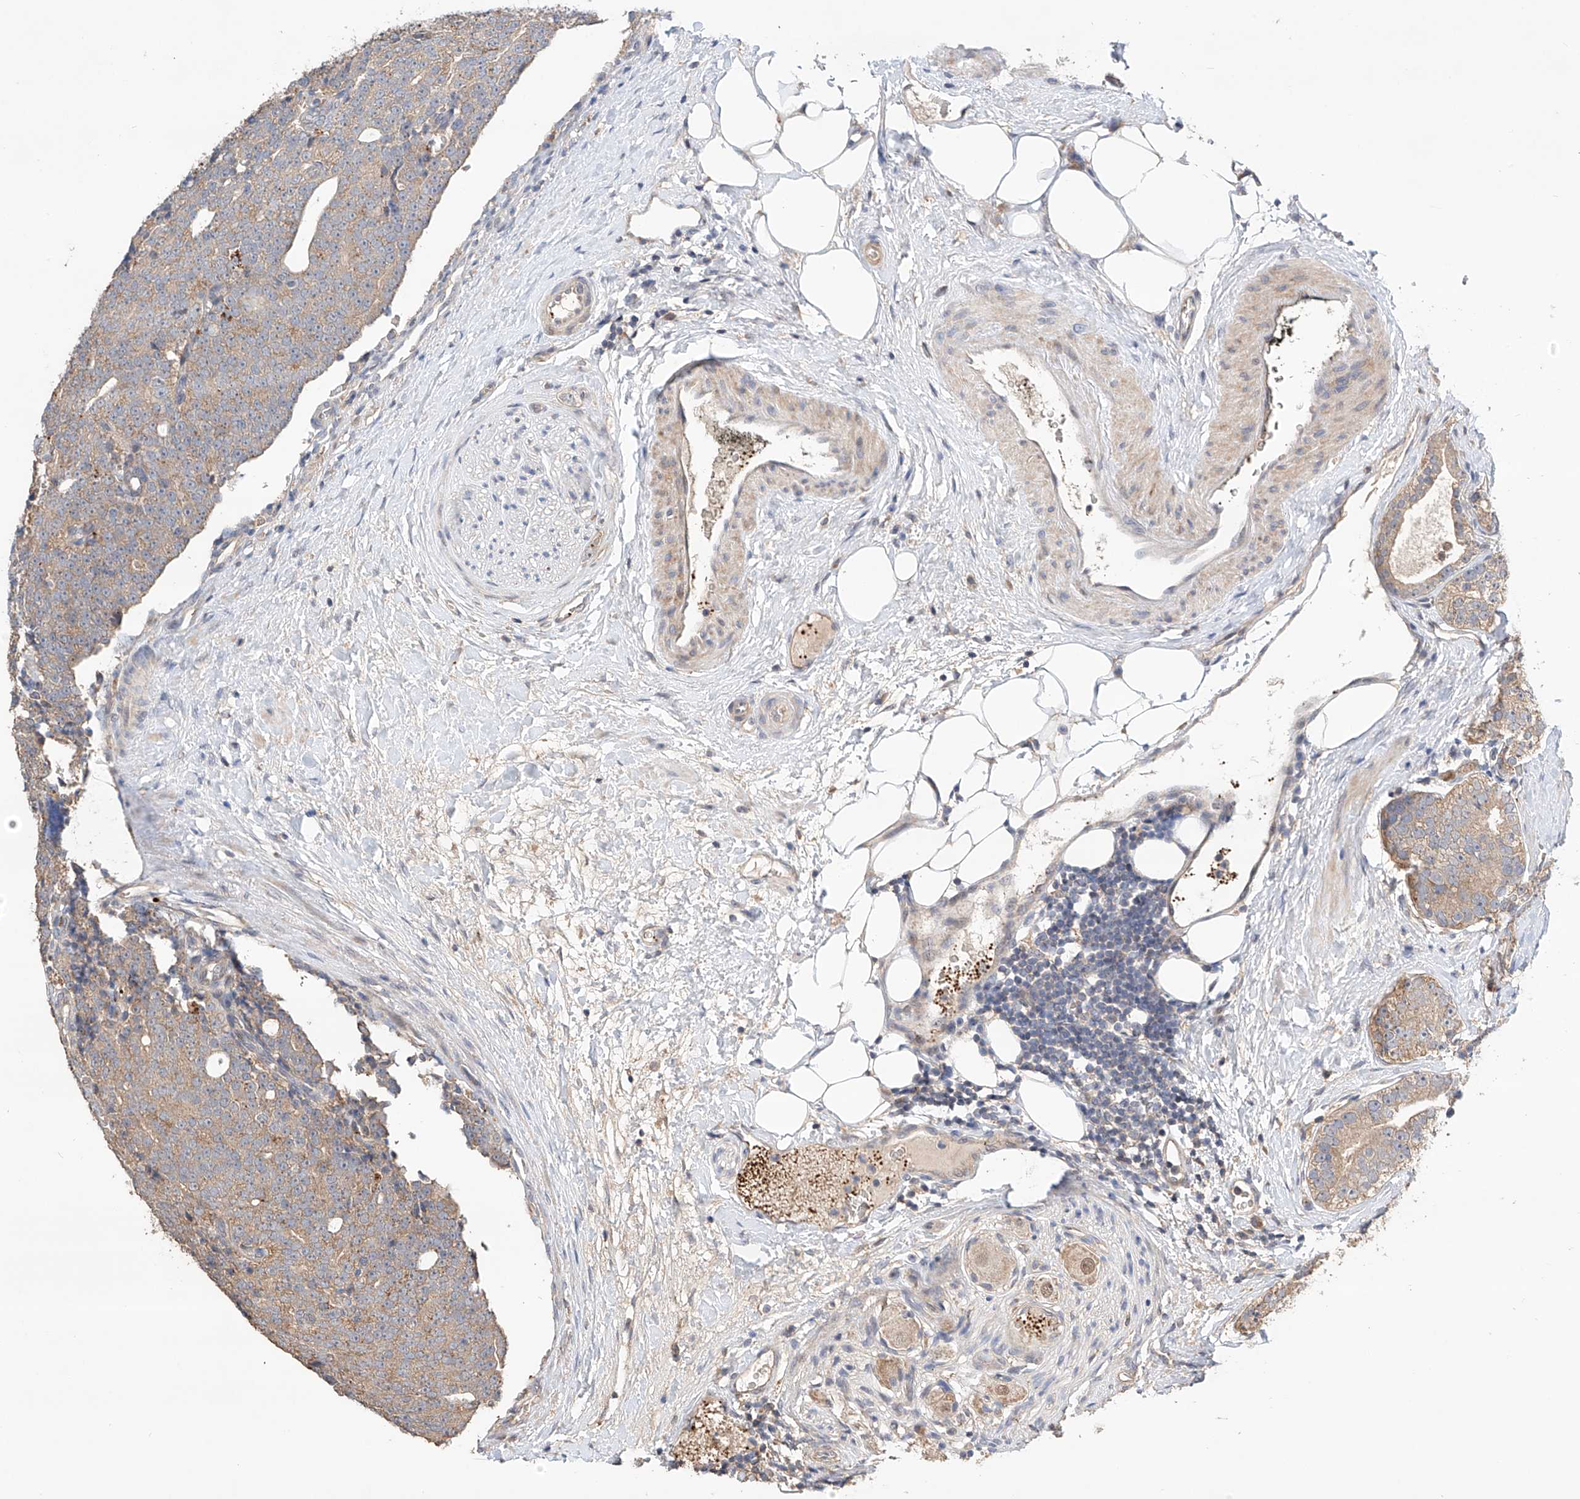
{"staining": {"intensity": "weak", "quantity": ">75%", "location": "cytoplasmic/membranous"}, "tissue": "prostate cancer", "cell_type": "Tumor cells", "image_type": "cancer", "snomed": [{"axis": "morphology", "description": "Adenocarcinoma, High grade"}, {"axis": "topography", "description": "Prostate"}], "caption": "Adenocarcinoma (high-grade) (prostate) stained for a protein (brown) reveals weak cytoplasmic/membranous positive staining in approximately >75% of tumor cells.", "gene": "ZFHX2", "patient": {"sex": "male", "age": 56}}